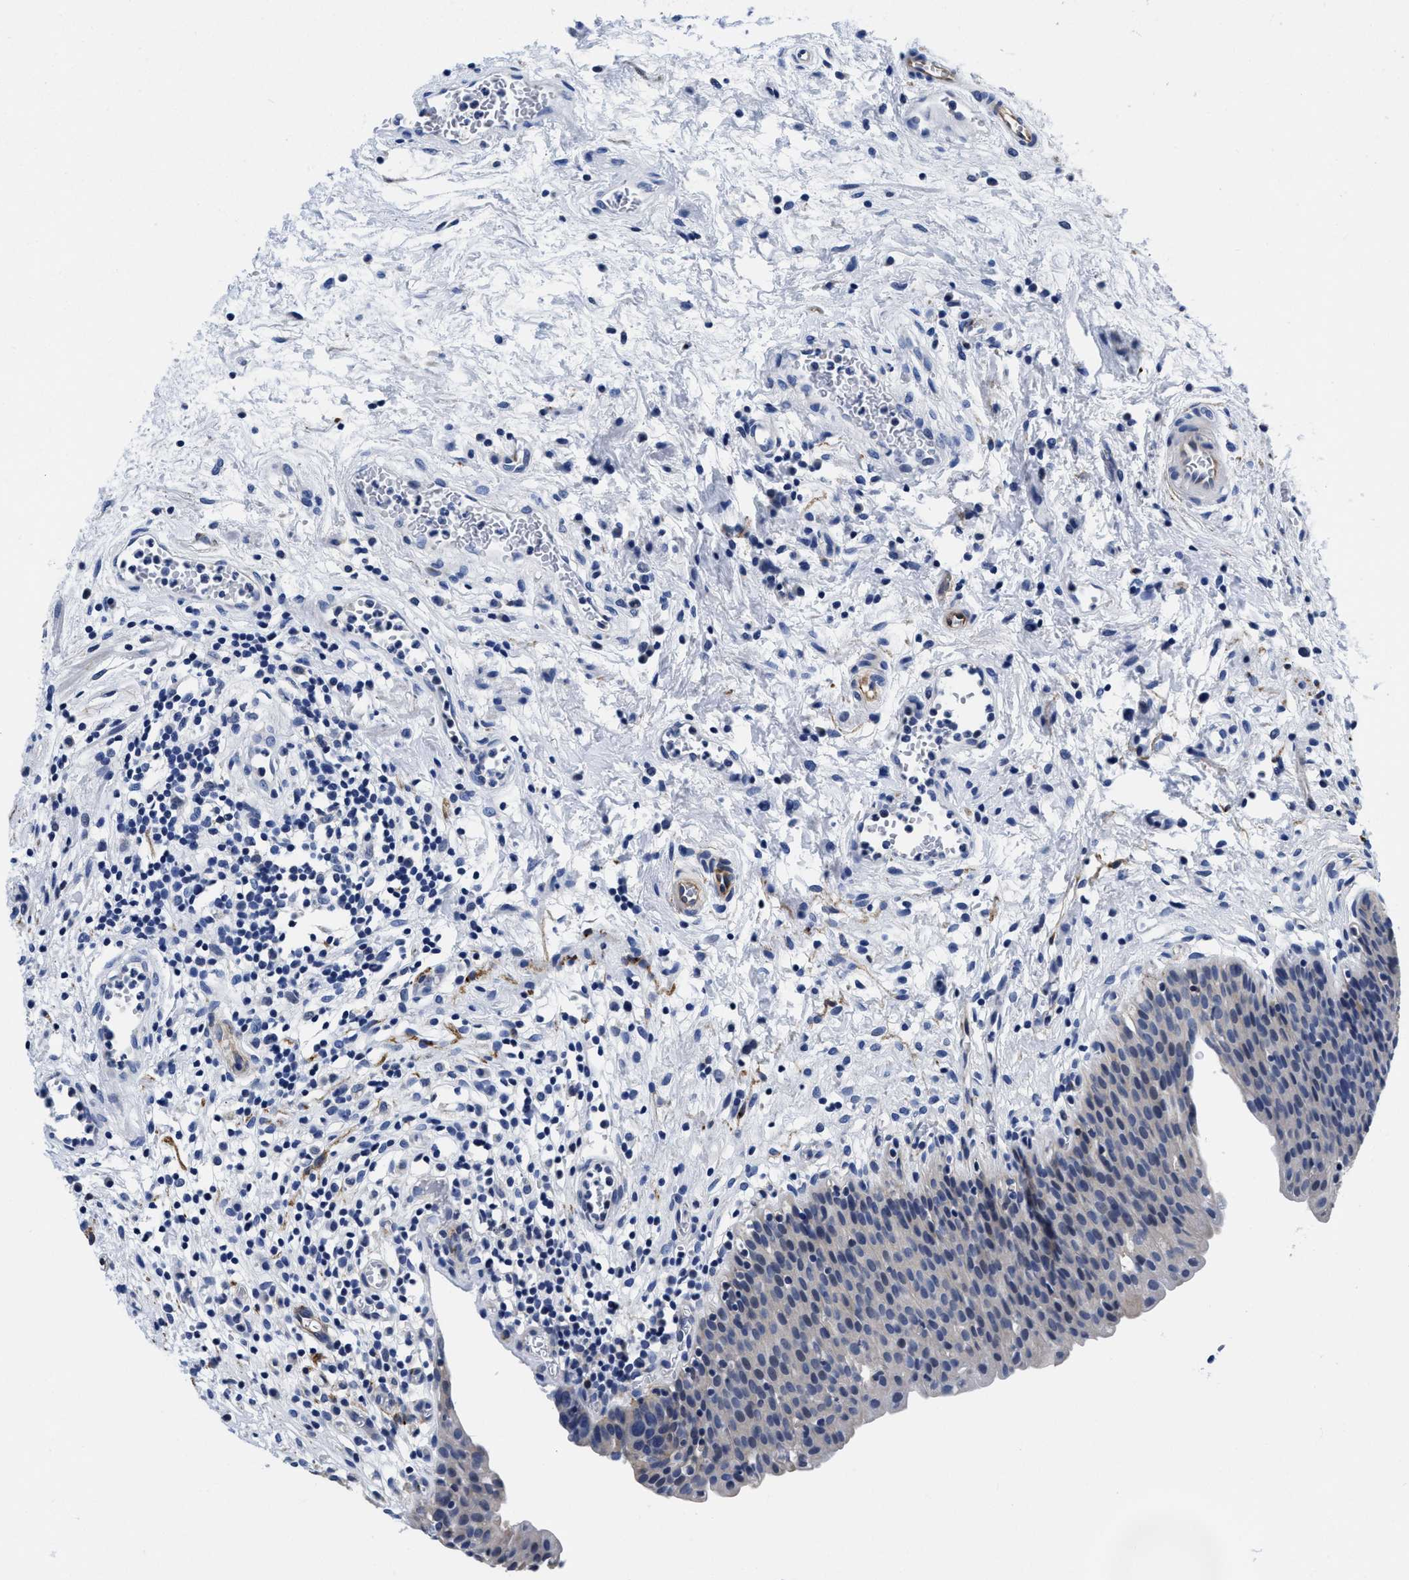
{"staining": {"intensity": "negative", "quantity": "none", "location": "none"}, "tissue": "urinary bladder", "cell_type": "Urothelial cells", "image_type": "normal", "snomed": [{"axis": "morphology", "description": "Normal tissue, NOS"}, {"axis": "topography", "description": "Urinary bladder"}], "caption": "IHC of benign urinary bladder shows no staining in urothelial cells.", "gene": "SLC35F1", "patient": {"sex": "male", "age": 37}}